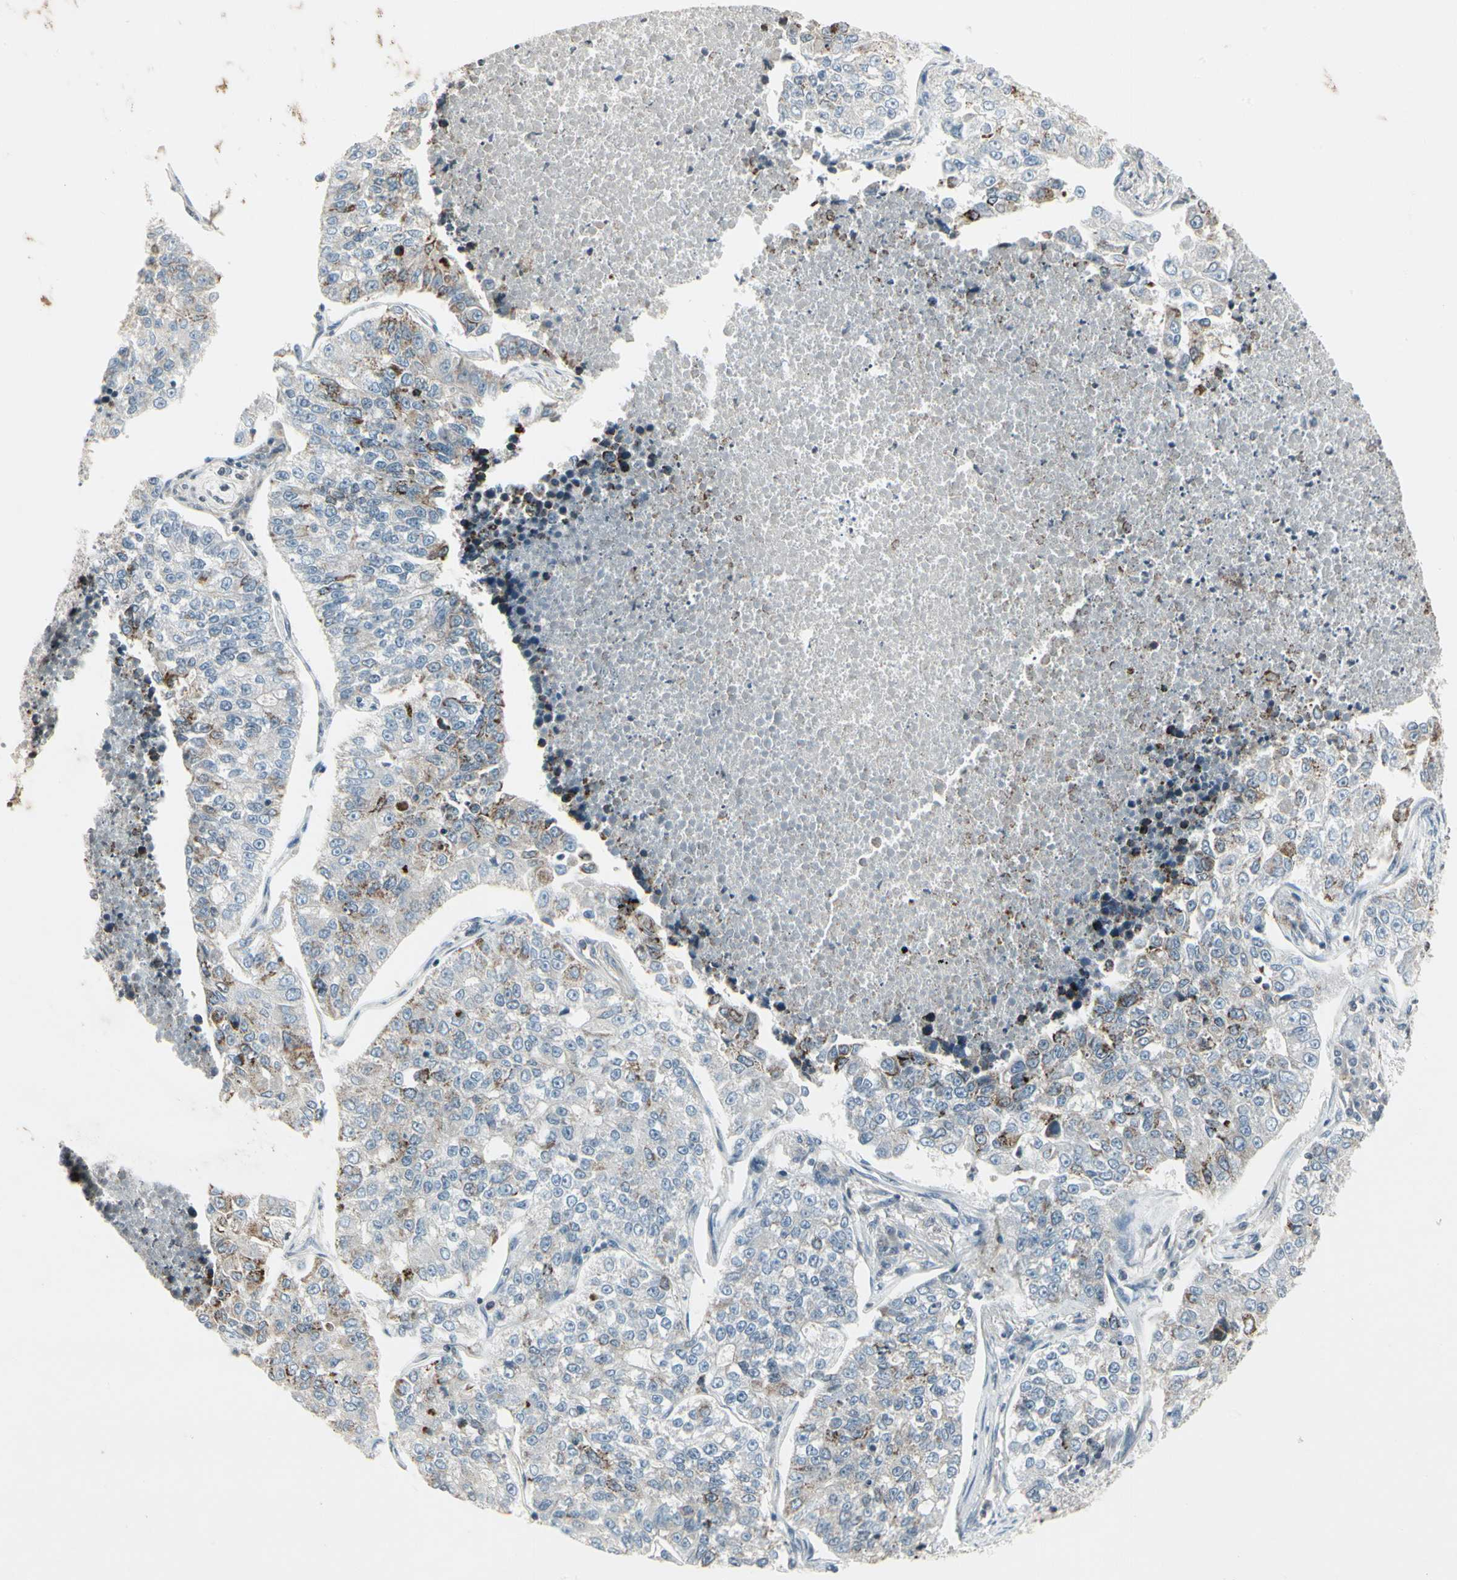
{"staining": {"intensity": "strong", "quantity": "25%-75%", "location": "cytoplasmic/membranous"}, "tissue": "lung cancer", "cell_type": "Tumor cells", "image_type": "cancer", "snomed": [{"axis": "morphology", "description": "Adenocarcinoma, NOS"}, {"axis": "topography", "description": "Lung"}], "caption": "A brown stain shows strong cytoplasmic/membranous staining of a protein in lung cancer (adenocarcinoma) tumor cells.", "gene": "ARG2", "patient": {"sex": "male", "age": 49}}